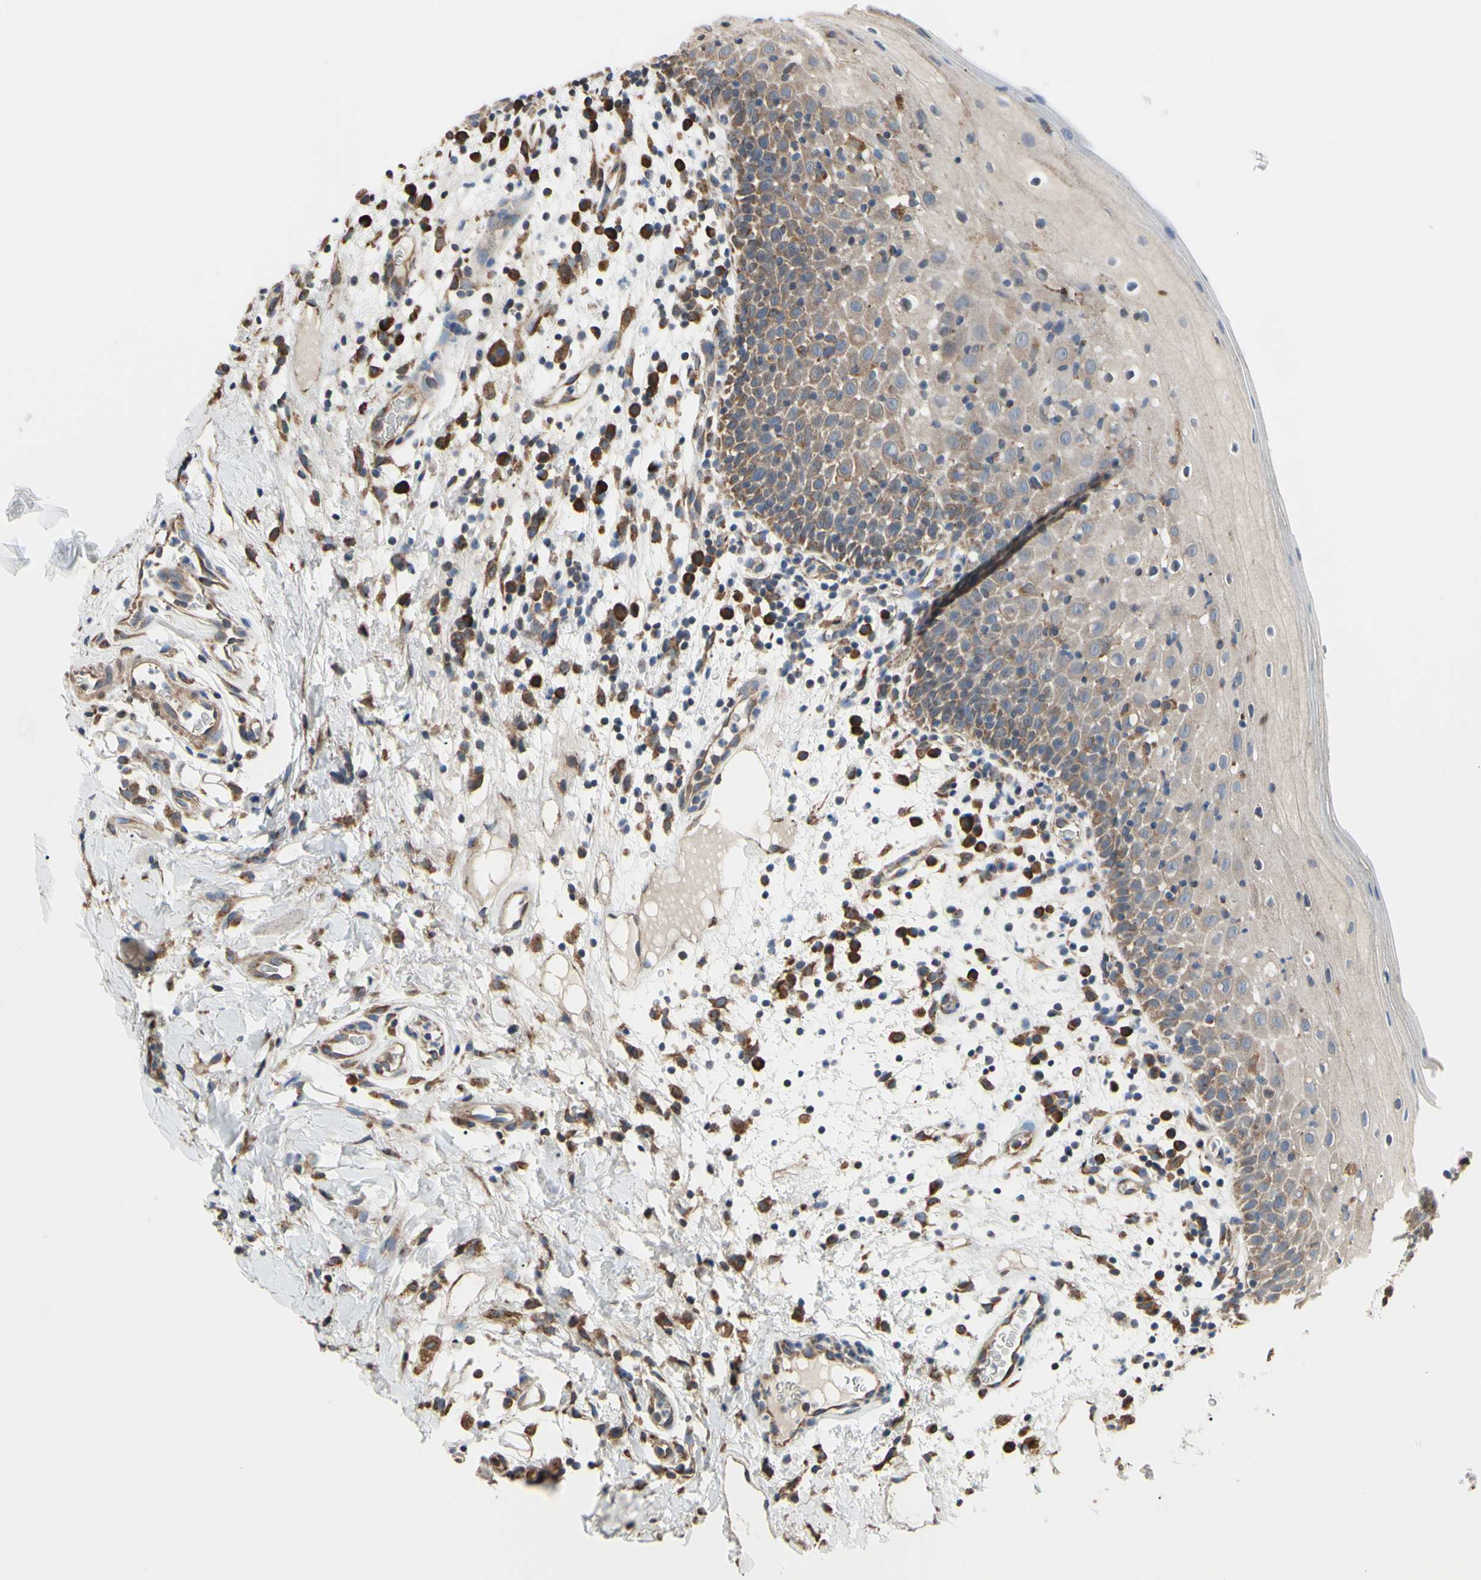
{"staining": {"intensity": "moderate", "quantity": ">75%", "location": "cytoplasmic/membranous"}, "tissue": "oral mucosa", "cell_type": "Squamous epithelial cells", "image_type": "normal", "snomed": [{"axis": "morphology", "description": "Normal tissue, NOS"}, {"axis": "morphology", "description": "Squamous cell carcinoma, NOS"}, {"axis": "topography", "description": "Skeletal muscle"}, {"axis": "topography", "description": "Oral tissue"}], "caption": "Oral mucosa stained with DAB (3,3'-diaminobenzidine) IHC demonstrates medium levels of moderate cytoplasmic/membranous staining in about >75% of squamous epithelial cells. (brown staining indicates protein expression, while blue staining denotes nuclei).", "gene": "BMF", "patient": {"sex": "male", "age": 71}}